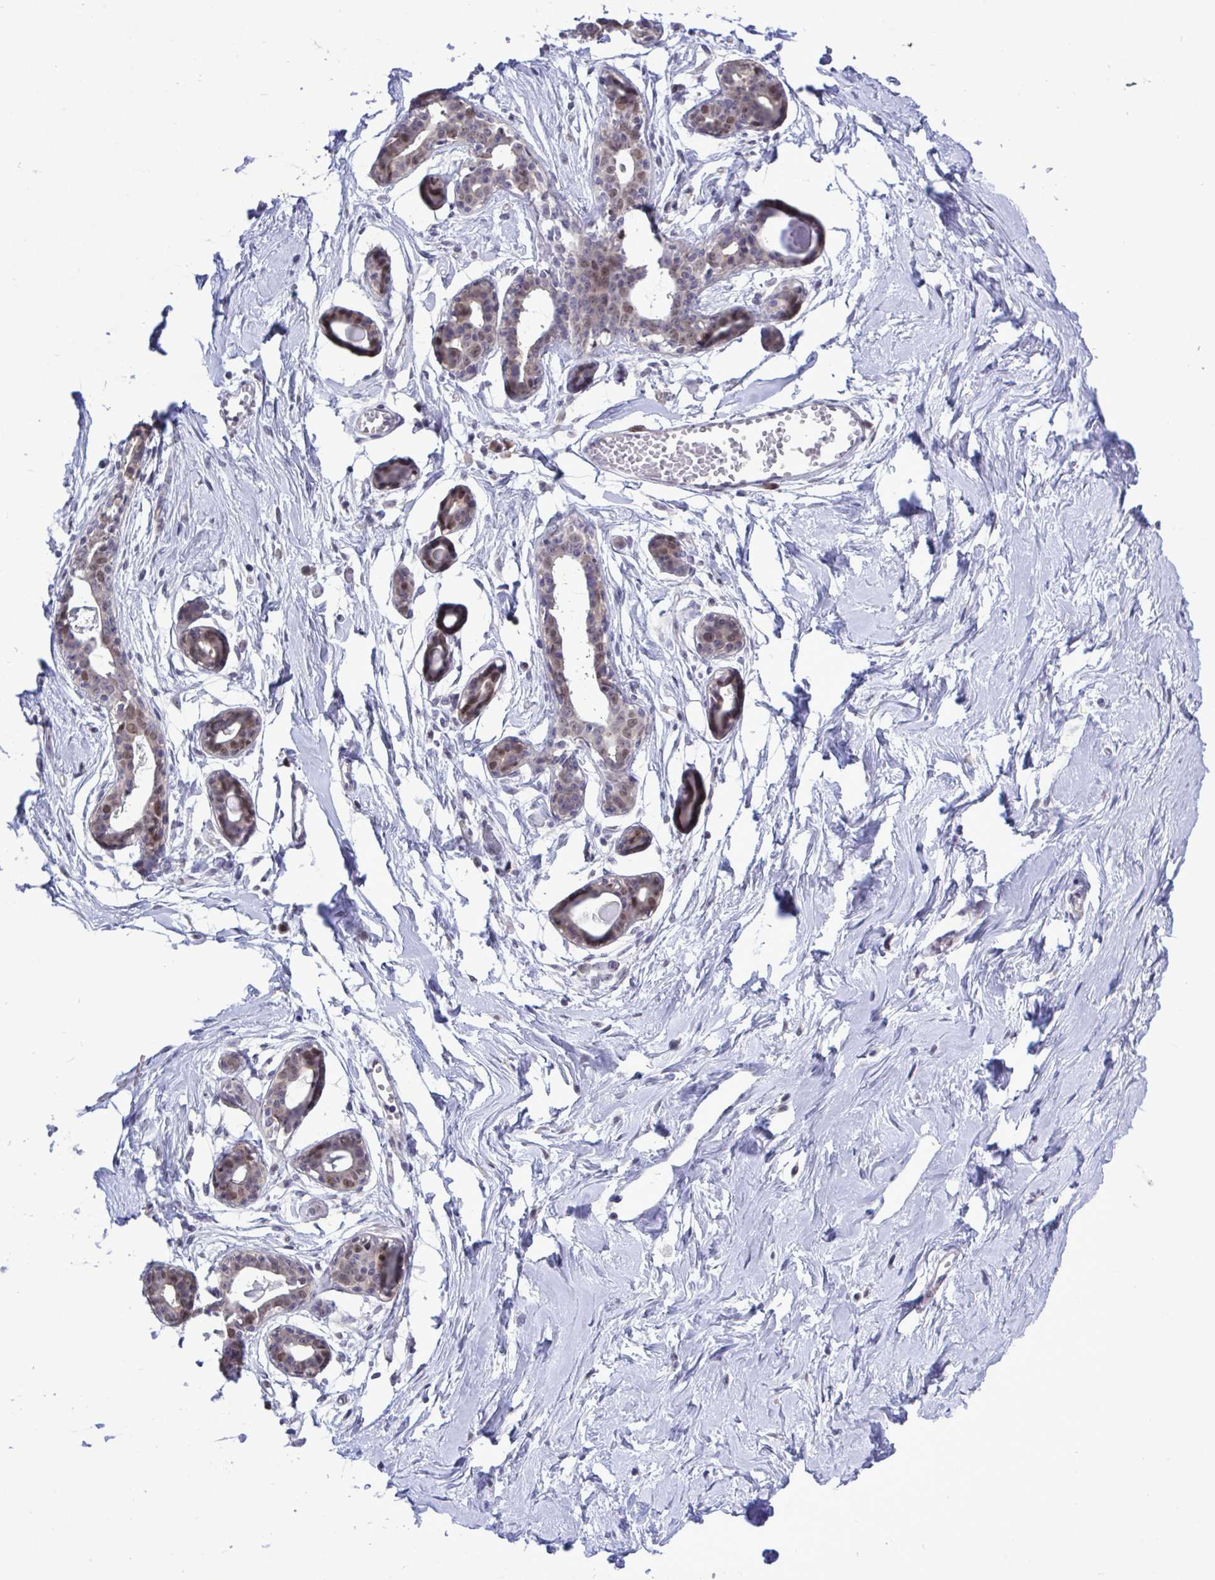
{"staining": {"intensity": "negative", "quantity": "none", "location": "none"}, "tissue": "breast", "cell_type": "Adipocytes", "image_type": "normal", "snomed": [{"axis": "morphology", "description": "Normal tissue, NOS"}, {"axis": "topography", "description": "Breast"}], "caption": "Immunohistochemical staining of normal human breast exhibits no significant expression in adipocytes. The staining is performed using DAB brown chromogen with nuclei counter-stained in using hematoxylin.", "gene": "ZNF444", "patient": {"sex": "female", "age": 45}}